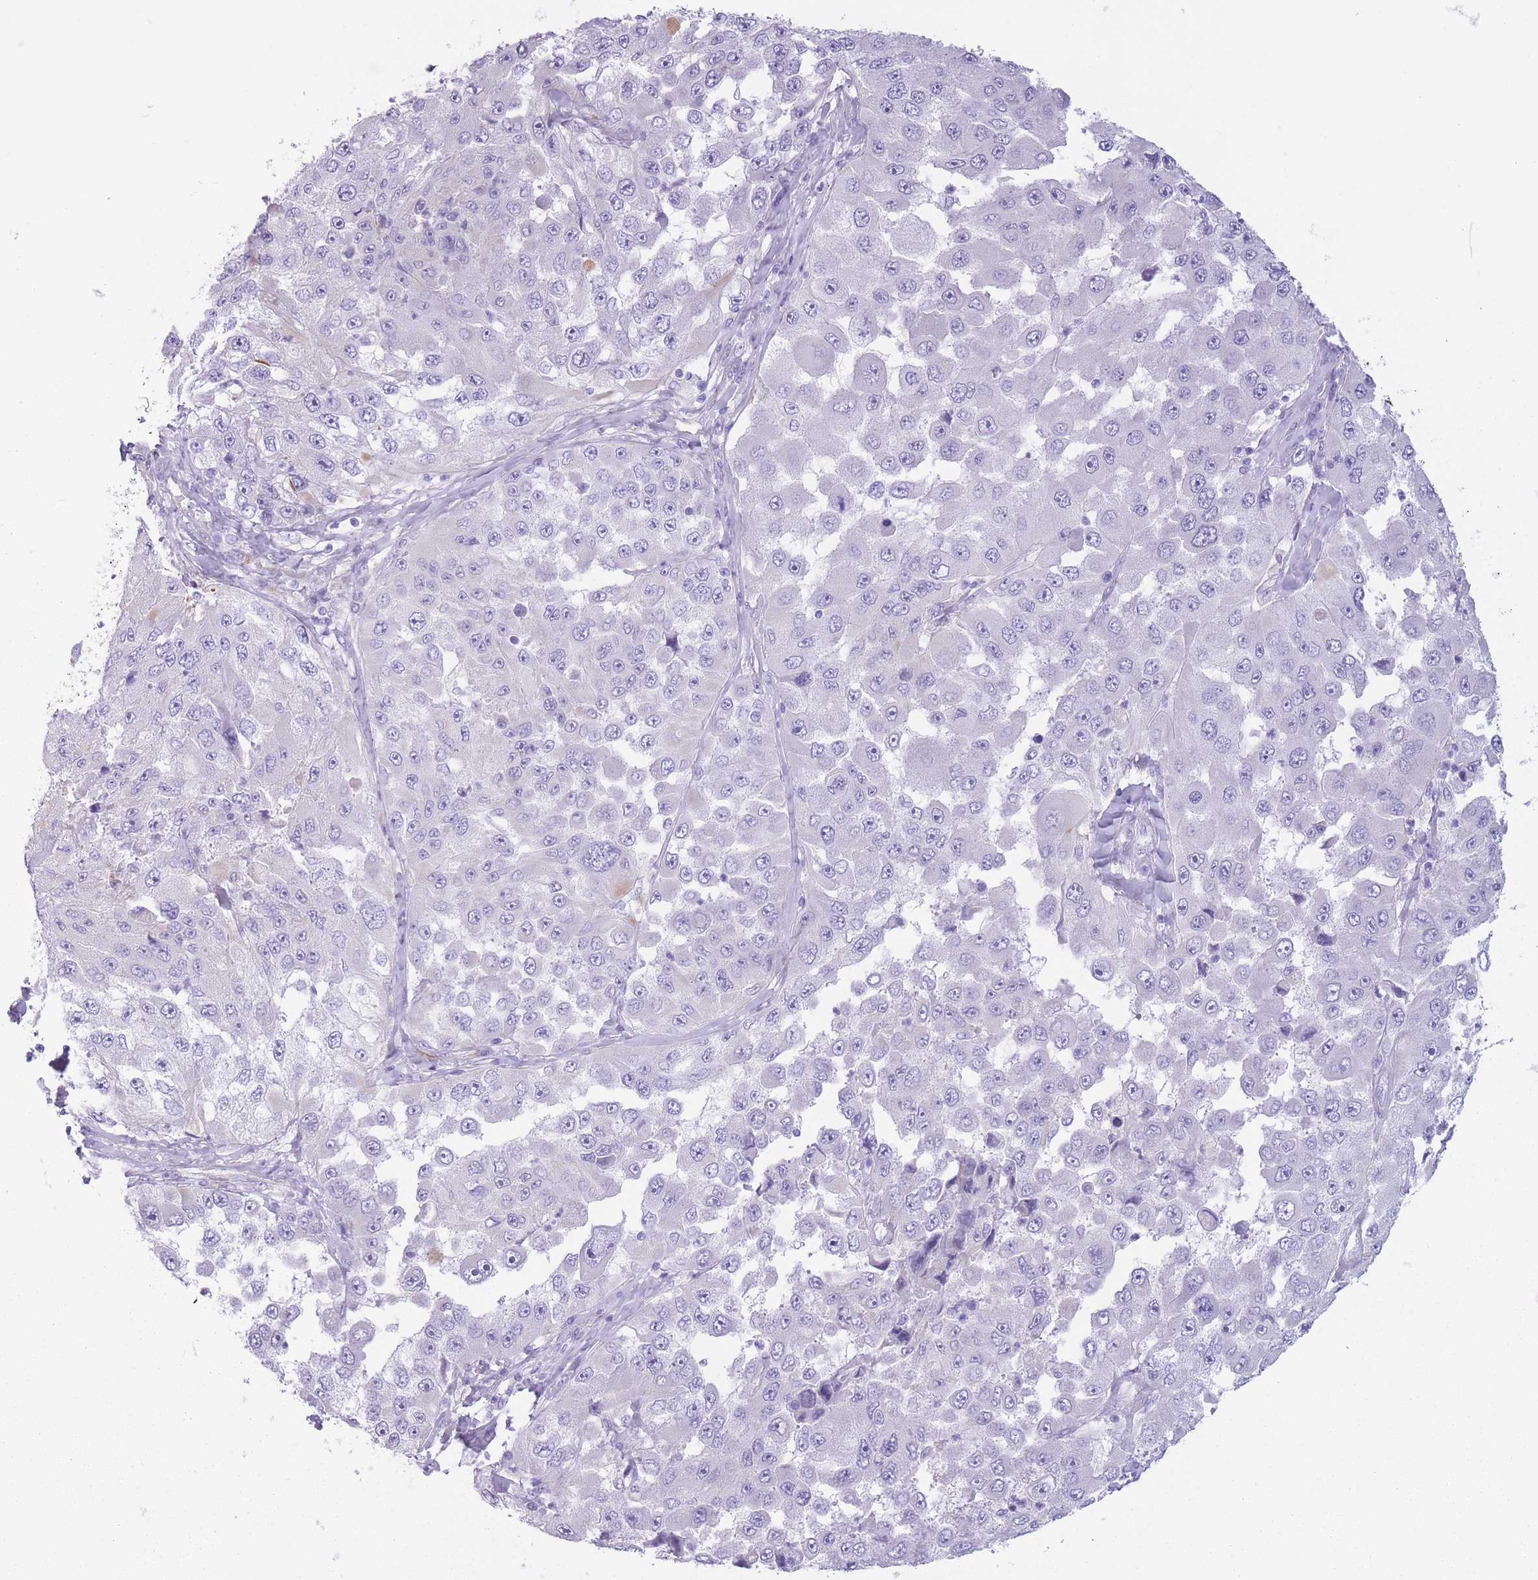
{"staining": {"intensity": "negative", "quantity": "none", "location": "none"}, "tissue": "melanoma", "cell_type": "Tumor cells", "image_type": "cancer", "snomed": [{"axis": "morphology", "description": "Malignant melanoma, Metastatic site"}, {"axis": "topography", "description": "Lymph node"}], "caption": "Immunohistochemistry (IHC) image of human malignant melanoma (metastatic site) stained for a protein (brown), which exhibits no positivity in tumor cells. The staining is performed using DAB (3,3'-diaminobenzidine) brown chromogen with nuclei counter-stained in using hematoxylin.", "gene": "PTCD1", "patient": {"sex": "male", "age": 62}}